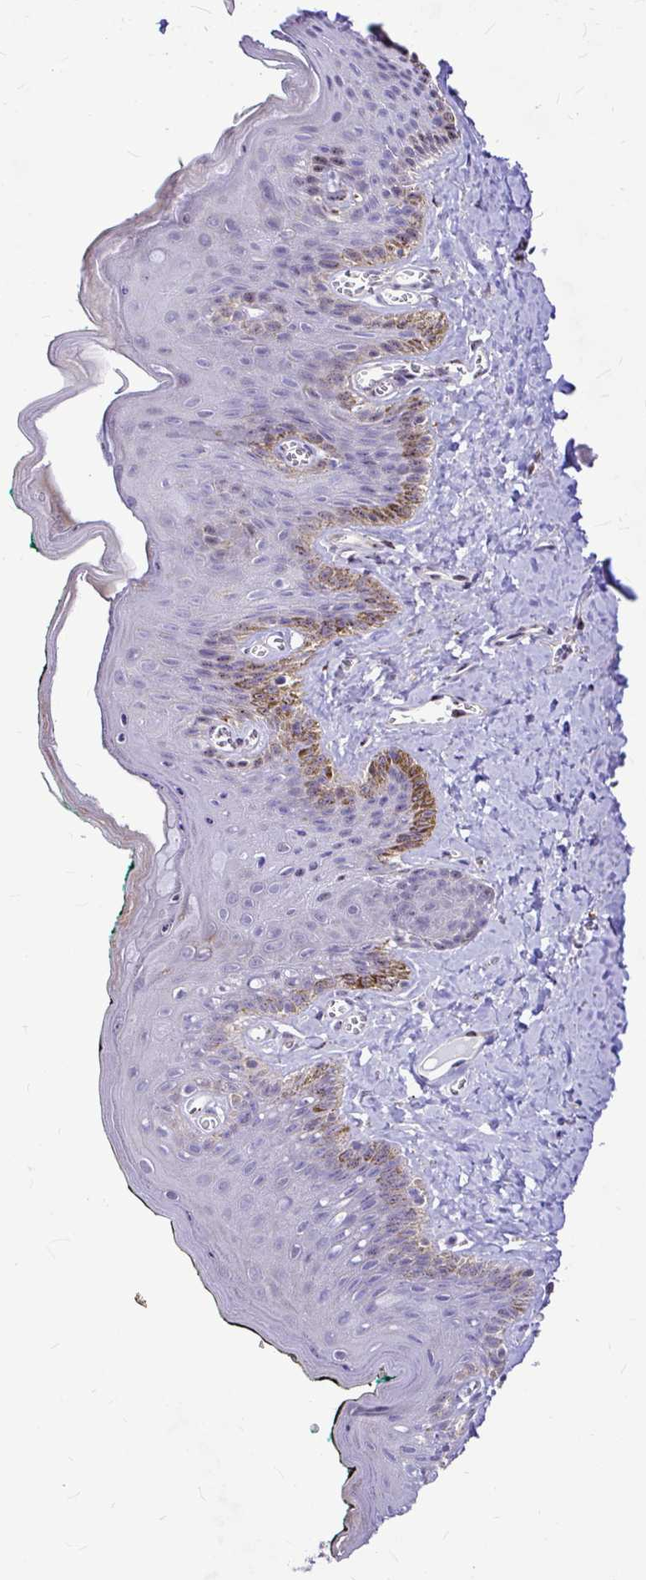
{"staining": {"intensity": "strong", "quantity": "<25%", "location": "cytoplasmic/membranous"}, "tissue": "skin", "cell_type": "Epidermal cells", "image_type": "normal", "snomed": [{"axis": "morphology", "description": "Normal tissue, NOS"}, {"axis": "topography", "description": "Vulva"}, {"axis": "topography", "description": "Peripheral nerve tissue"}], "caption": "IHC (DAB) staining of unremarkable human skin exhibits strong cytoplasmic/membranous protein positivity in approximately <25% of epidermal cells.", "gene": "GABBR2", "patient": {"sex": "female", "age": 66}}